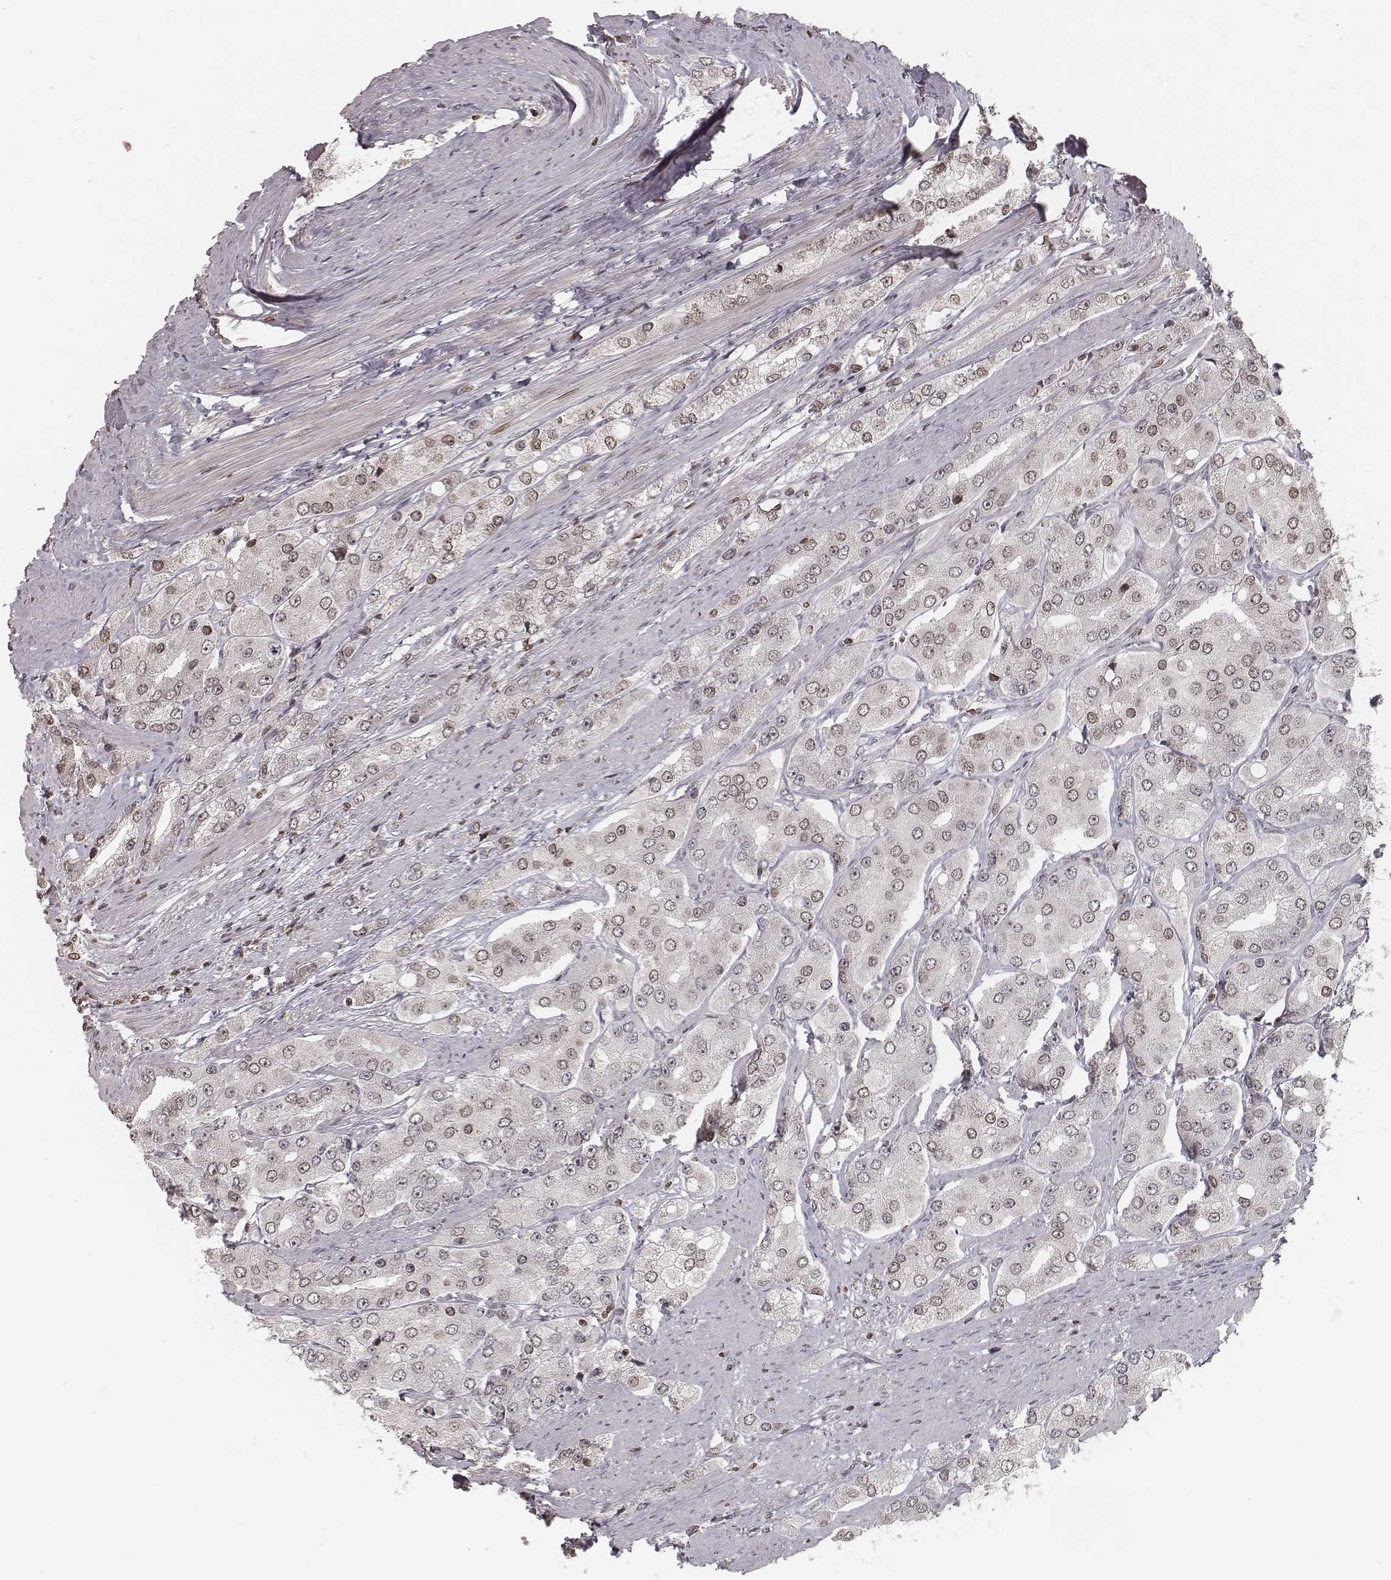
{"staining": {"intensity": "weak", "quantity": ">75%", "location": "nuclear"}, "tissue": "prostate cancer", "cell_type": "Tumor cells", "image_type": "cancer", "snomed": [{"axis": "morphology", "description": "Adenocarcinoma, Low grade"}, {"axis": "topography", "description": "Prostate"}], "caption": "This micrograph exhibits immunohistochemistry (IHC) staining of low-grade adenocarcinoma (prostate), with low weak nuclear staining in about >75% of tumor cells.", "gene": "HMGA2", "patient": {"sex": "male", "age": 69}}